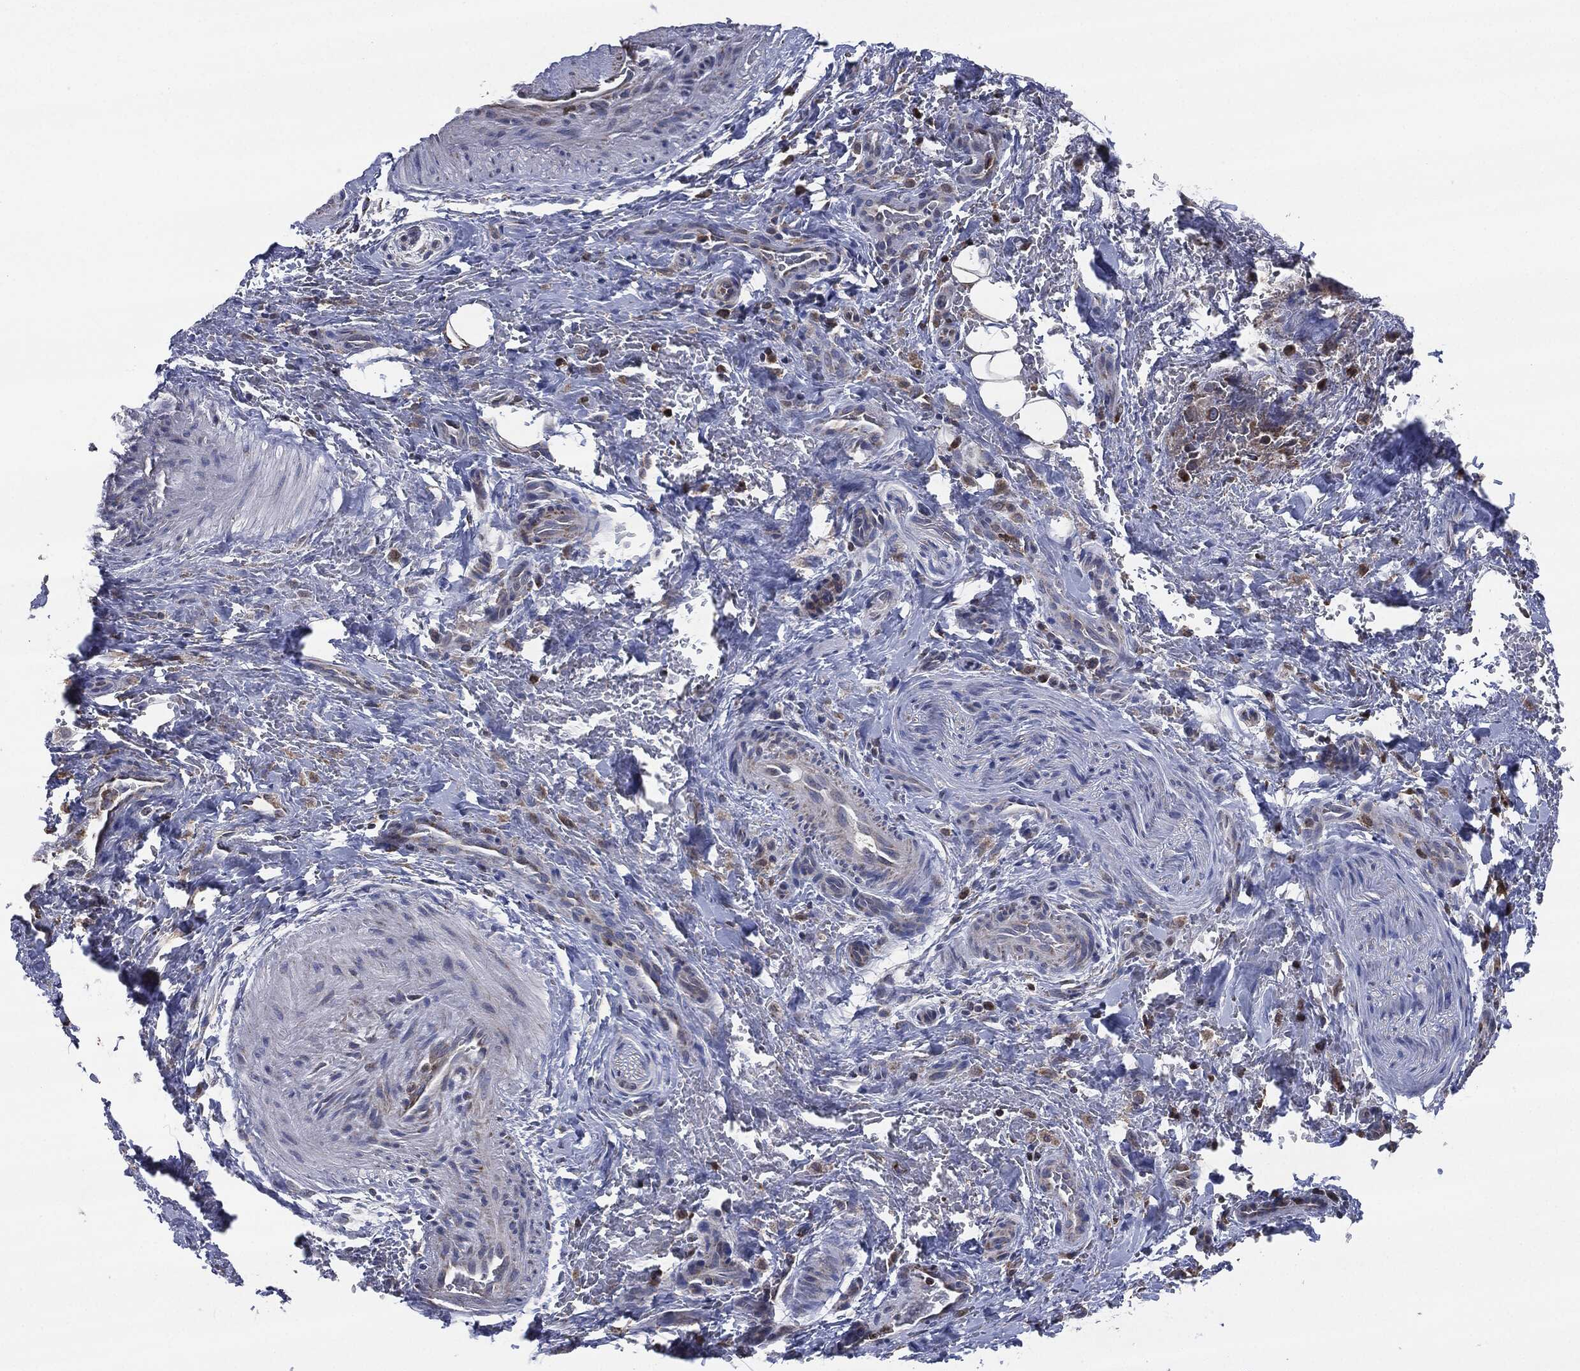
{"staining": {"intensity": "negative", "quantity": "none", "location": "none"}, "tissue": "thyroid cancer", "cell_type": "Tumor cells", "image_type": "cancer", "snomed": [{"axis": "morphology", "description": "Papillary adenocarcinoma, NOS"}, {"axis": "topography", "description": "Thyroid gland"}], "caption": "Immunohistochemical staining of thyroid papillary adenocarcinoma demonstrates no significant expression in tumor cells.", "gene": "NDUFV2", "patient": {"sex": "male", "age": 61}}